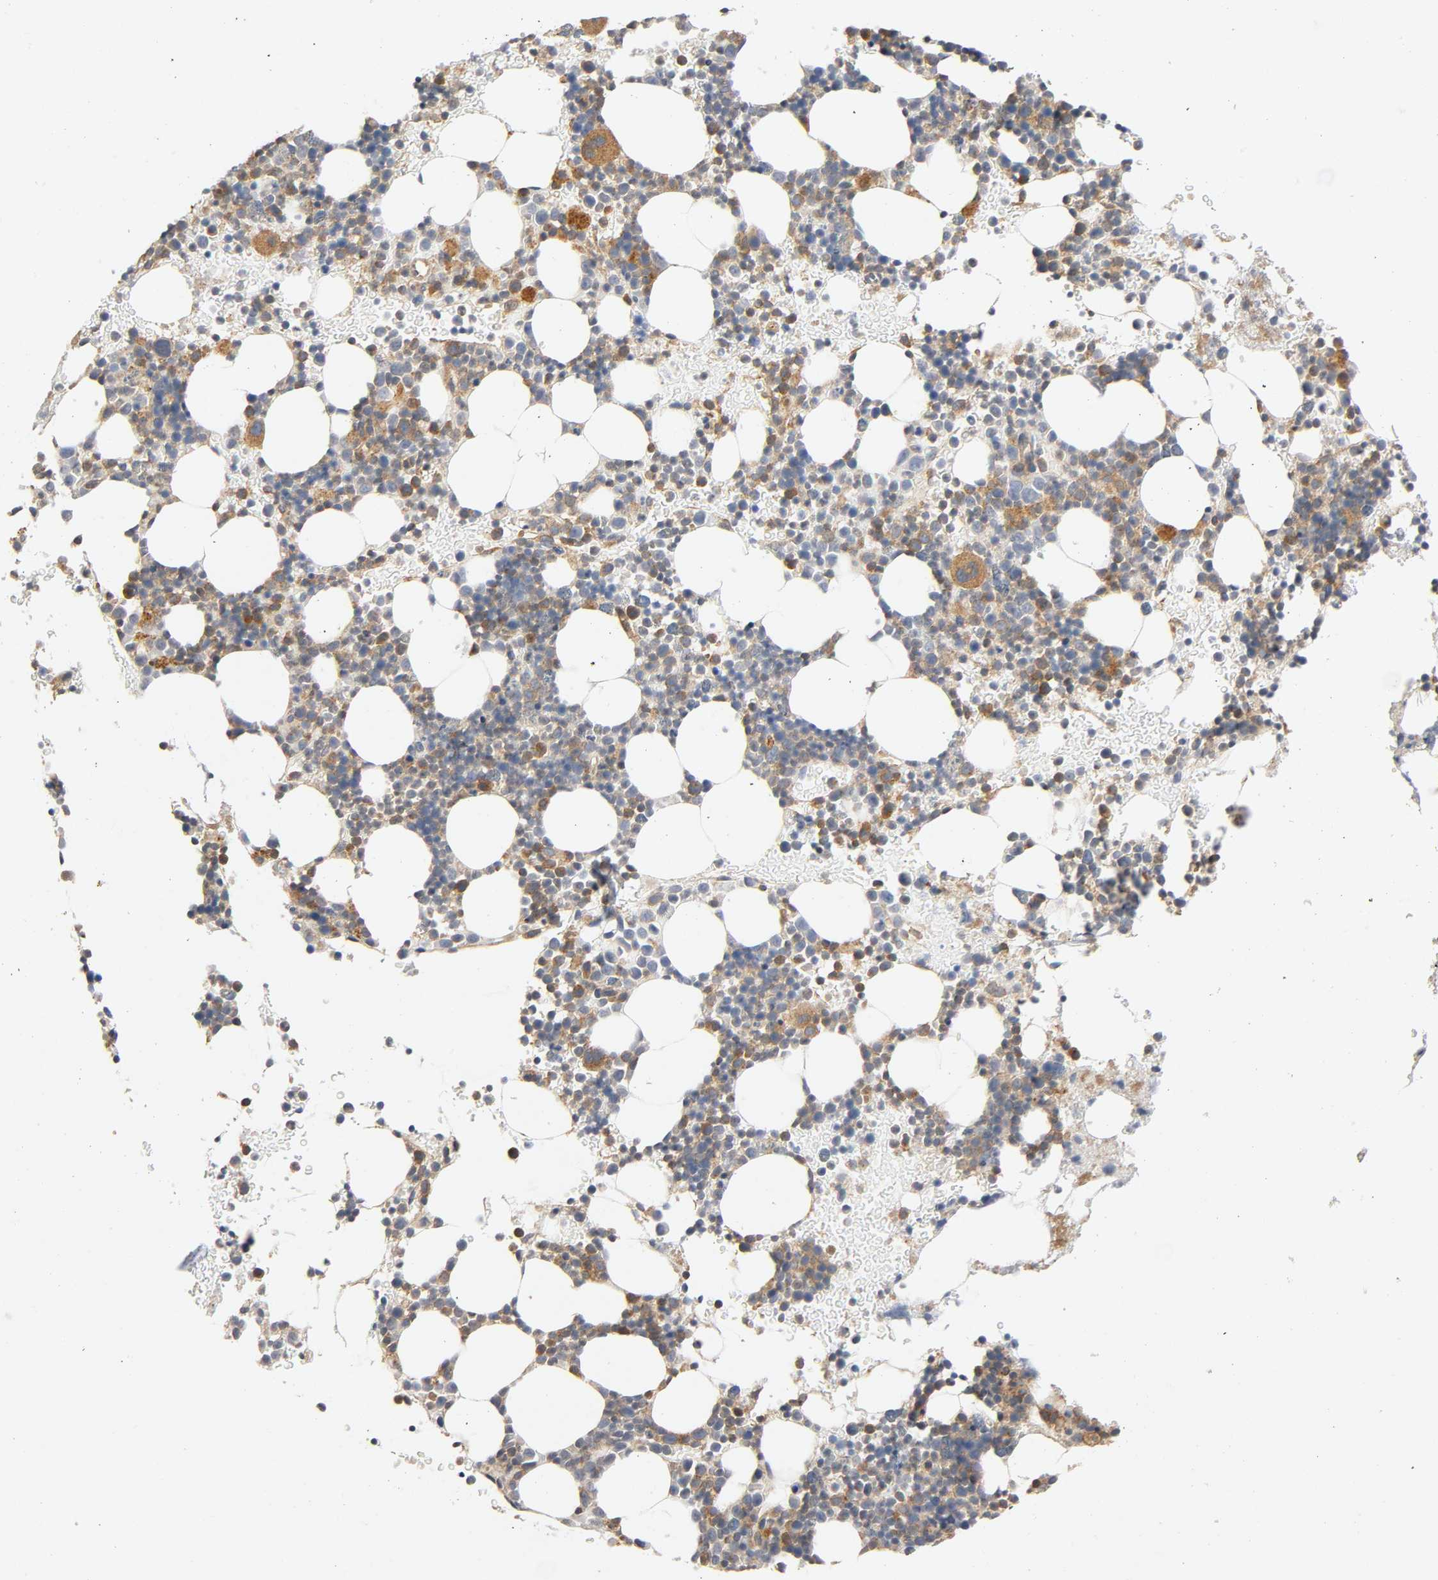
{"staining": {"intensity": "moderate", "quantity": "25%-75%", "location": "cytoplasmic/membranous"}, "tissue": "bone marrow", "cell_type": "Hematopoietic cells", "image_type": "normal", "snomed": [{"axis": "morphology", "description": "Normal tissue, NOS"}, {"axis": "topography", "description": "Bone marrow"}], "caption": "Brown immunohistochemical staining in unremarkable bone marrow demonstrates moderate cytoplasmic/membranous expression in approximately 25%-75% of hematopoietic cells.", "gene": "IKBKB", "patient": {"sex": "male", "age": 17}}